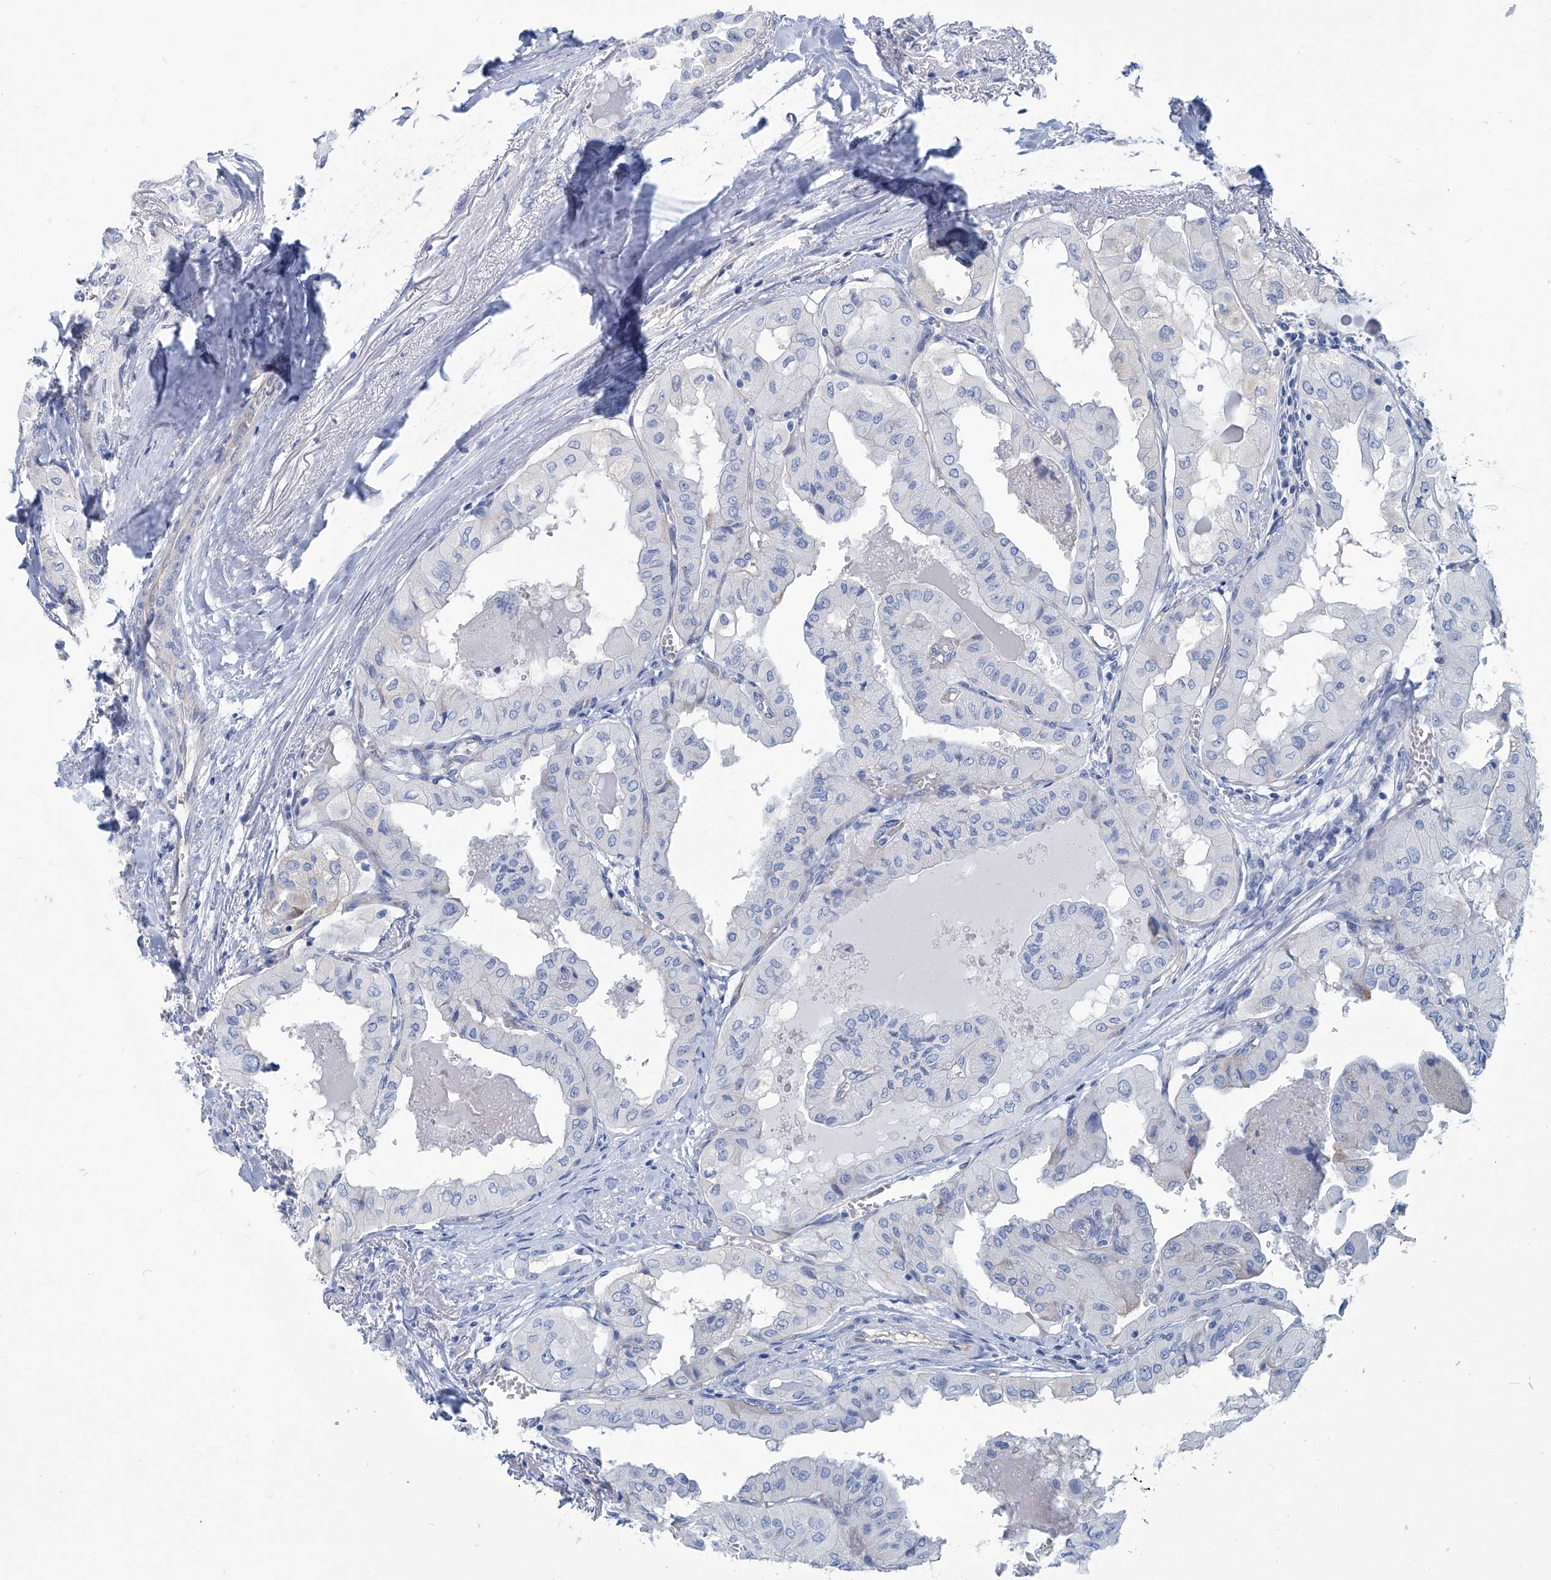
{"staining": {"intensity": "negative", "quantity": "none", "location": "none"}, "tissue": "thyroid cancer", "cell_type": "Tumor cells", "image_type": "cancer", "snomed": [{"axis": "morphology", "description": "Papillary adenocarcinoma, NOS"}, {"axis": "topography", "description": "Thyroid gland"}], "caption": "High magnification brightfield microscopy of thyroid cancer stained with DAB (brown) and counterstained with hematoxylin (blue): tumor cells show no significant positivity.", "gene": "PFKL", "patient": {"sex": "female", "age": 59}}